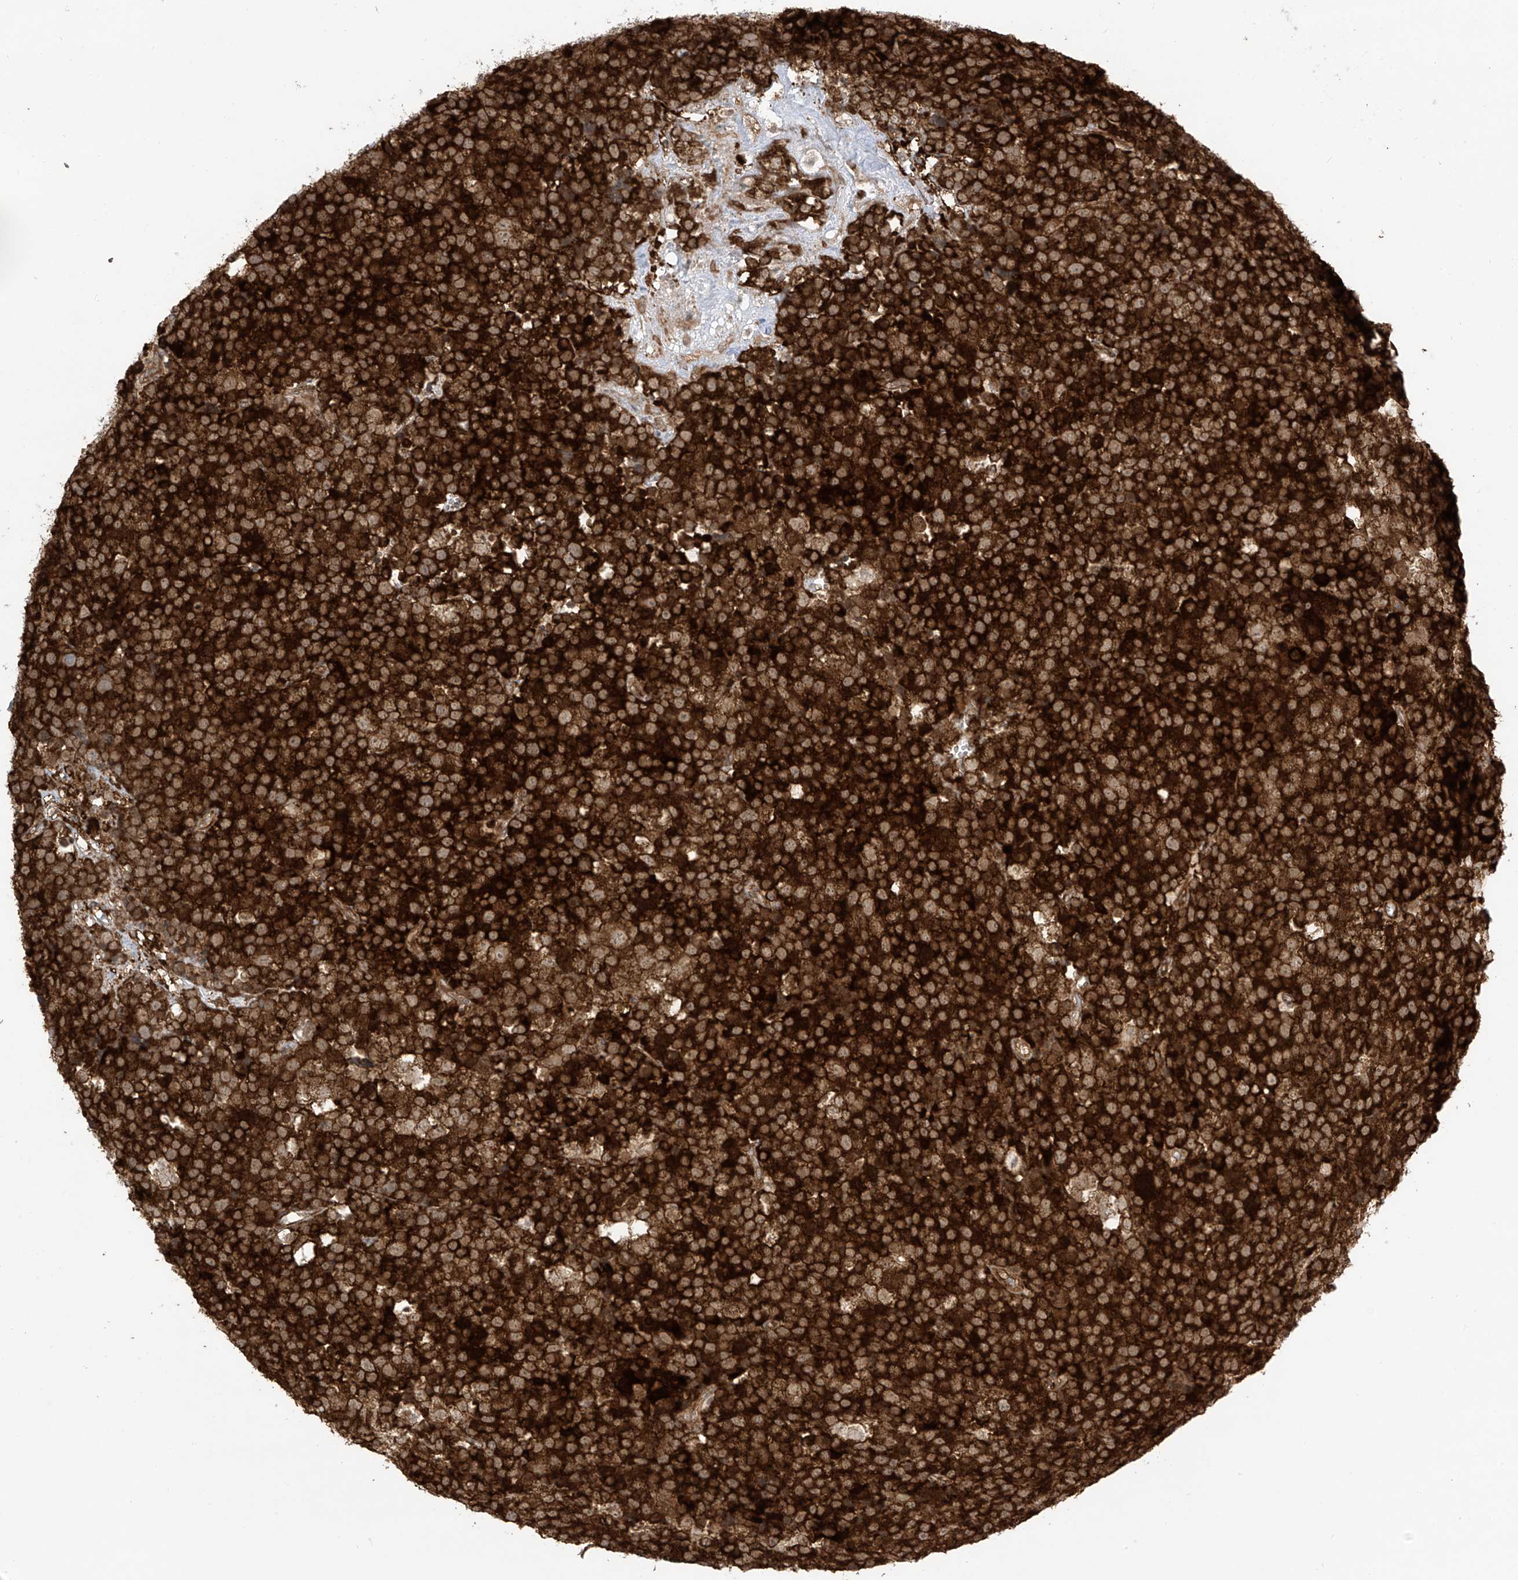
{"staining": {"intensity": "strong", "quantity": ">75%", "location": "cytoplasmic/membranous"}, "tissue": "testis cancer", "cell_type": "Tumor cells", "image_type": "cancer", "snomed": [{"axis": "morphology", "description": "Seminoma, NOS"}, {"axis": "topography", "description": "Testis"}], "caption": "The immunohistochemical stain shows strong cytoplasmic/membranous positivity in tumor cells of testis cancer (seminoma) tissue.", "gene": "REPS1", "patient": {"sex": "male", "age": 71}}